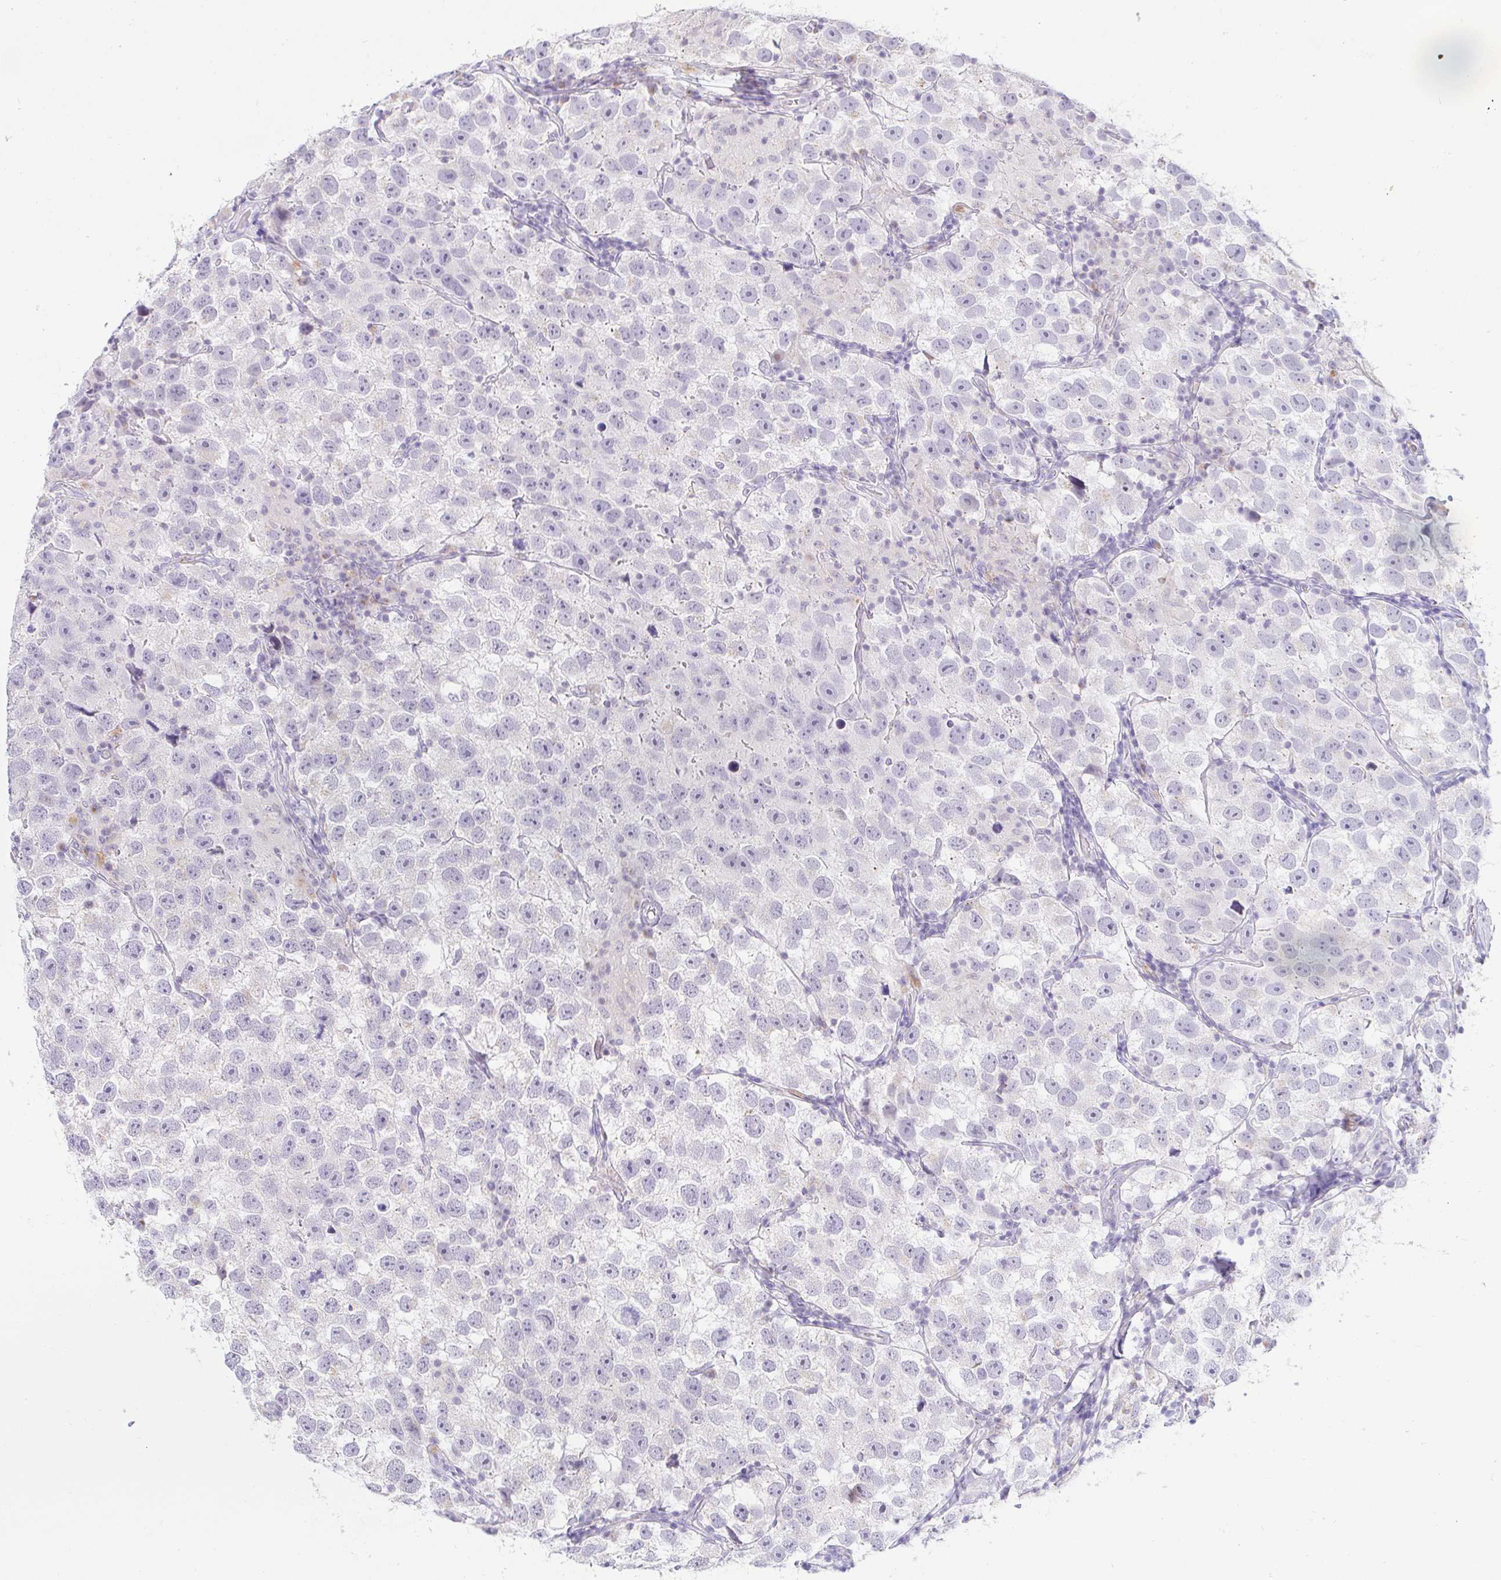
{"staining": {"intensity": "negative", "quantity": "none", "location": "none"}, "tissue": "testis cancer", "cell_type": "Tumor cells", "image_type": "cancer", "snomed": [{"axis": "morphology", "description": "Seminoma, NOS"}, {"axis": "topography", "description": "Testis"}], "caption": "An image of human seminoma (testis) is negative for staining in tumor cells.", "gene": "OR51D1", "patient": {"sex": "male", "age": 26}}